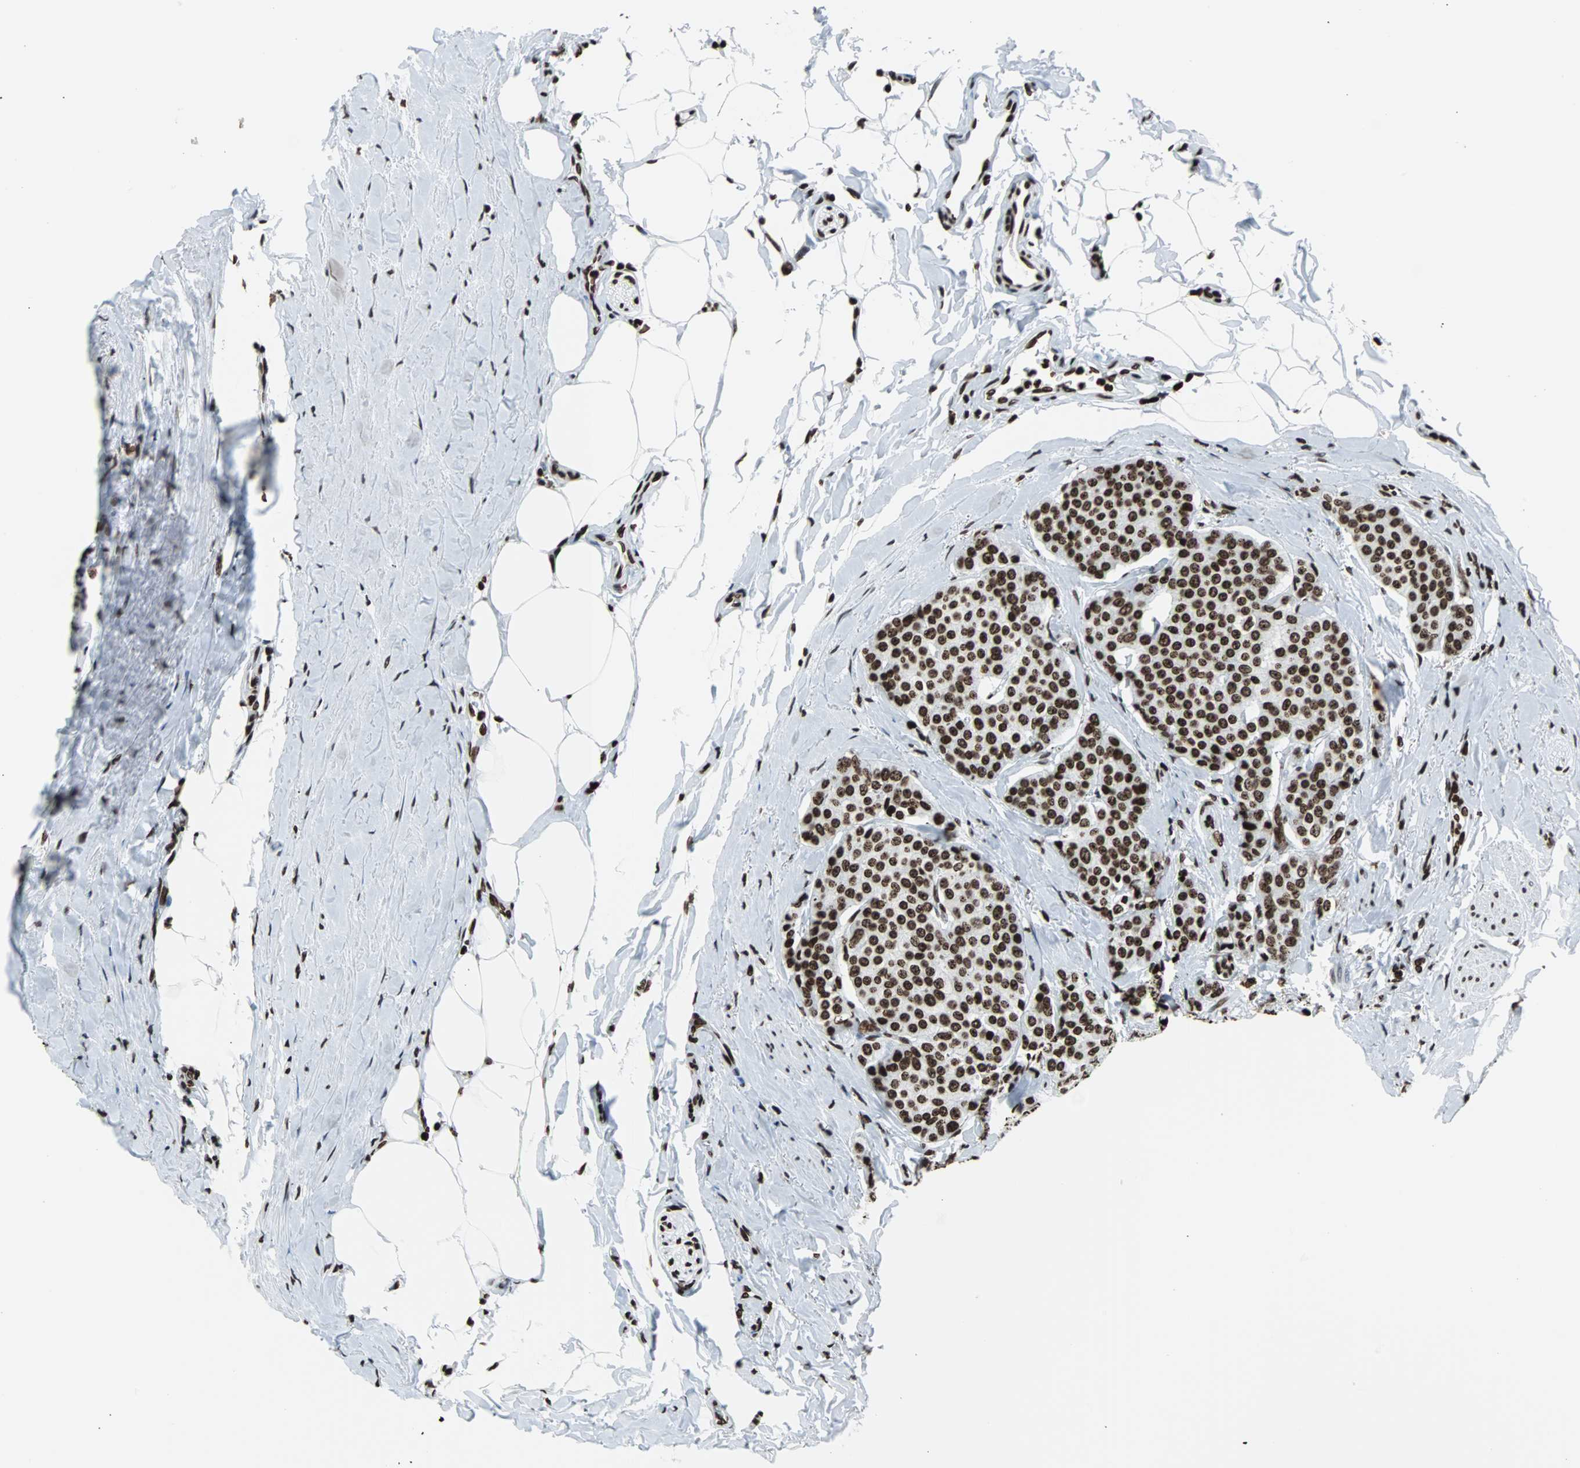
{"staining": {"intensity": "strong", "quantity": ">75%", "location": "nuclear"}, "tissue": "carcinoid", "cell_type": "Tumor cells", "image_type": "cancer", "snomed": [{"axis": "morphology", "description": "Carcinoid, malignant, NOS"}, {"axis": "topography", "description": "Colon"}], "caption": "High-magnification brightfield microscopy of carcinoid stained with DAB (brown) and counterstained with hematoxylin (blue). tumor cells exhibit strong nuclear staining is seen in about>75% of cells.", "gene": "H2BC18", "patient": {"sex": "female", "age": 61}}